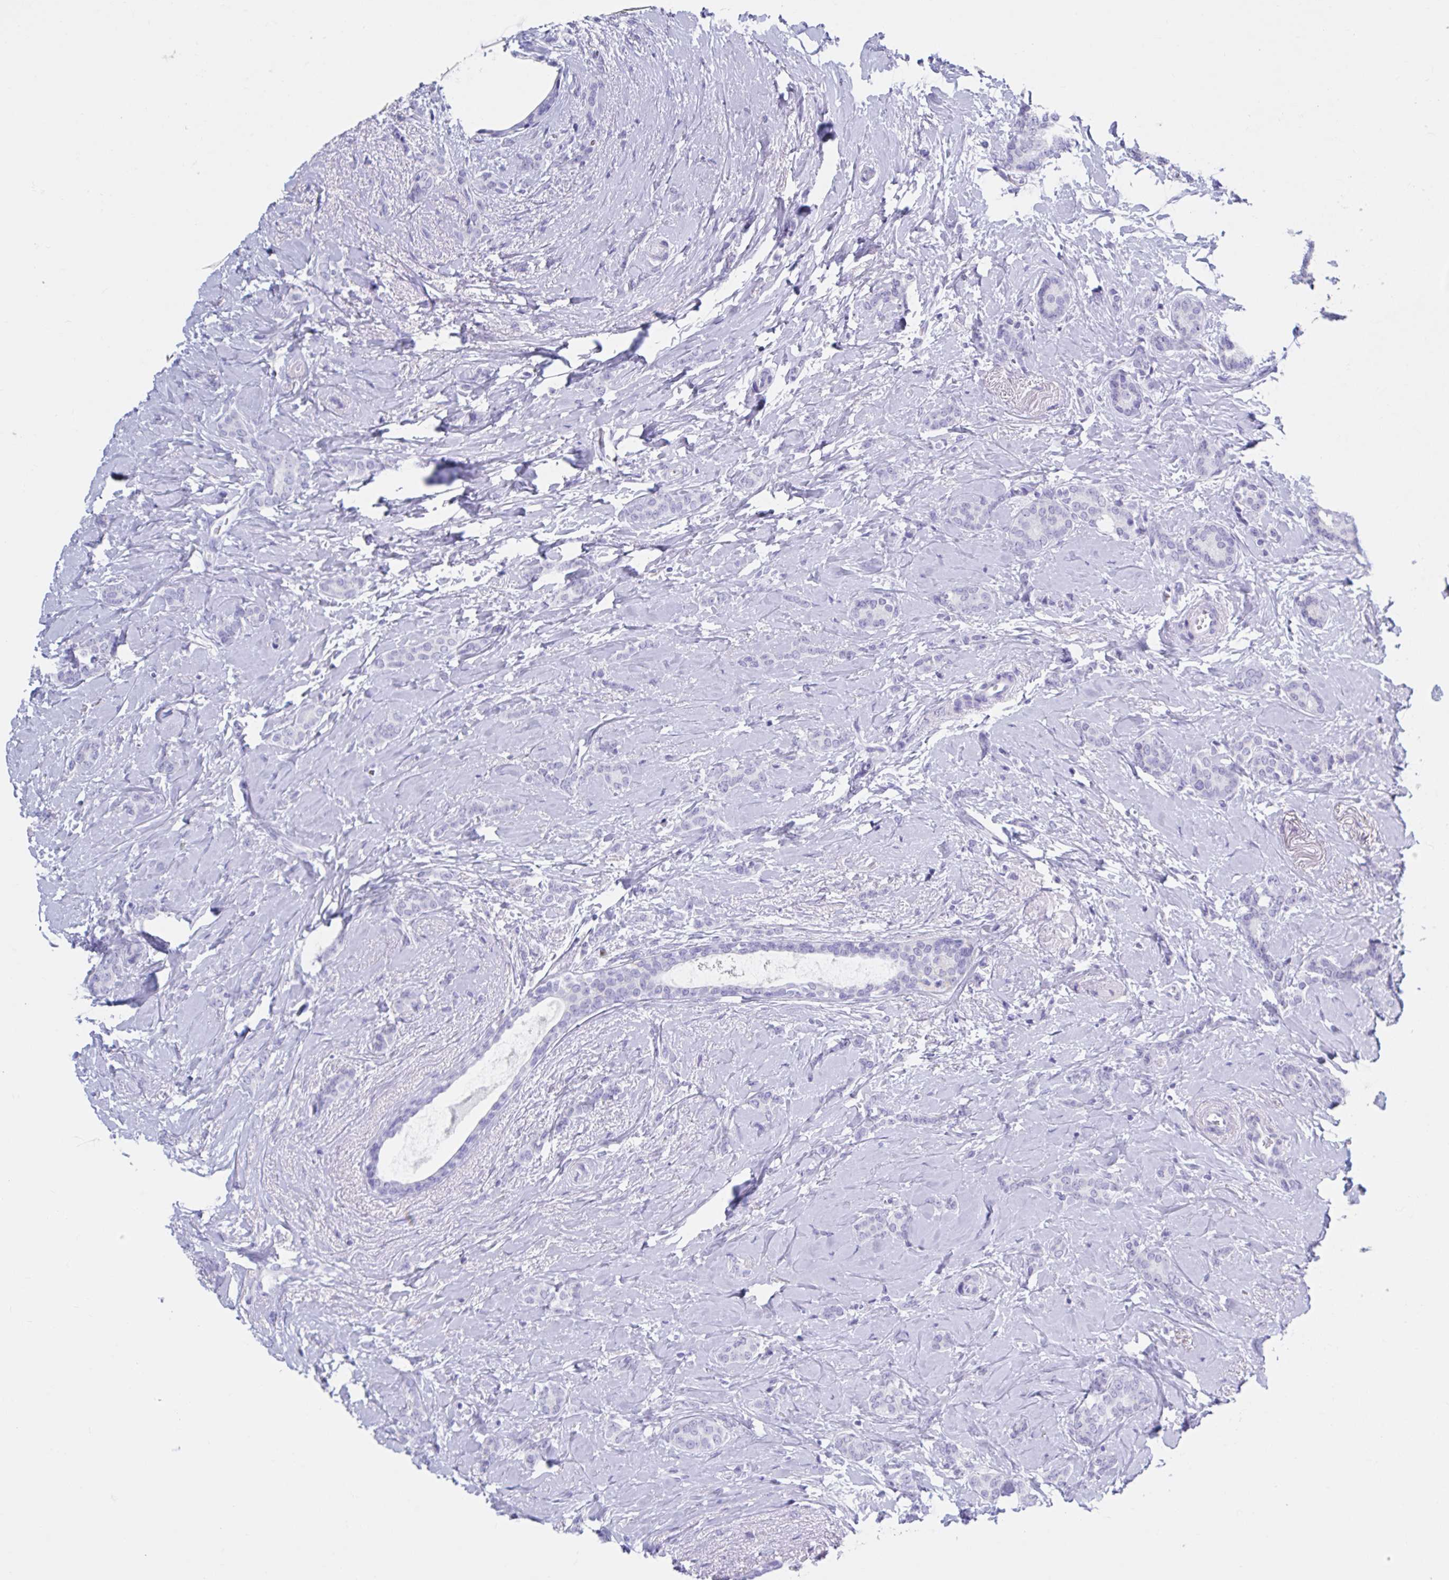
{"staining": {"intensity": "negative", "quantity": "none", "location": "none"}, "tissue": "breast cancer", "cell_type": "Tumor cells", "image_type": "cancer", "snomed": [{"axis": "morphology", "description": "Normal tissue, NOS"}, {"axis": "morphology", "description": "Duct carcinoma"}, {"axis": "topography", "description": "Breast"}], "caption": "There is no significant staining in tumor cells of breast cancer (infiltrating ductal carcinoma).", "gene": "DPEP3", "patient": {"sex": "female", "age": 77}}